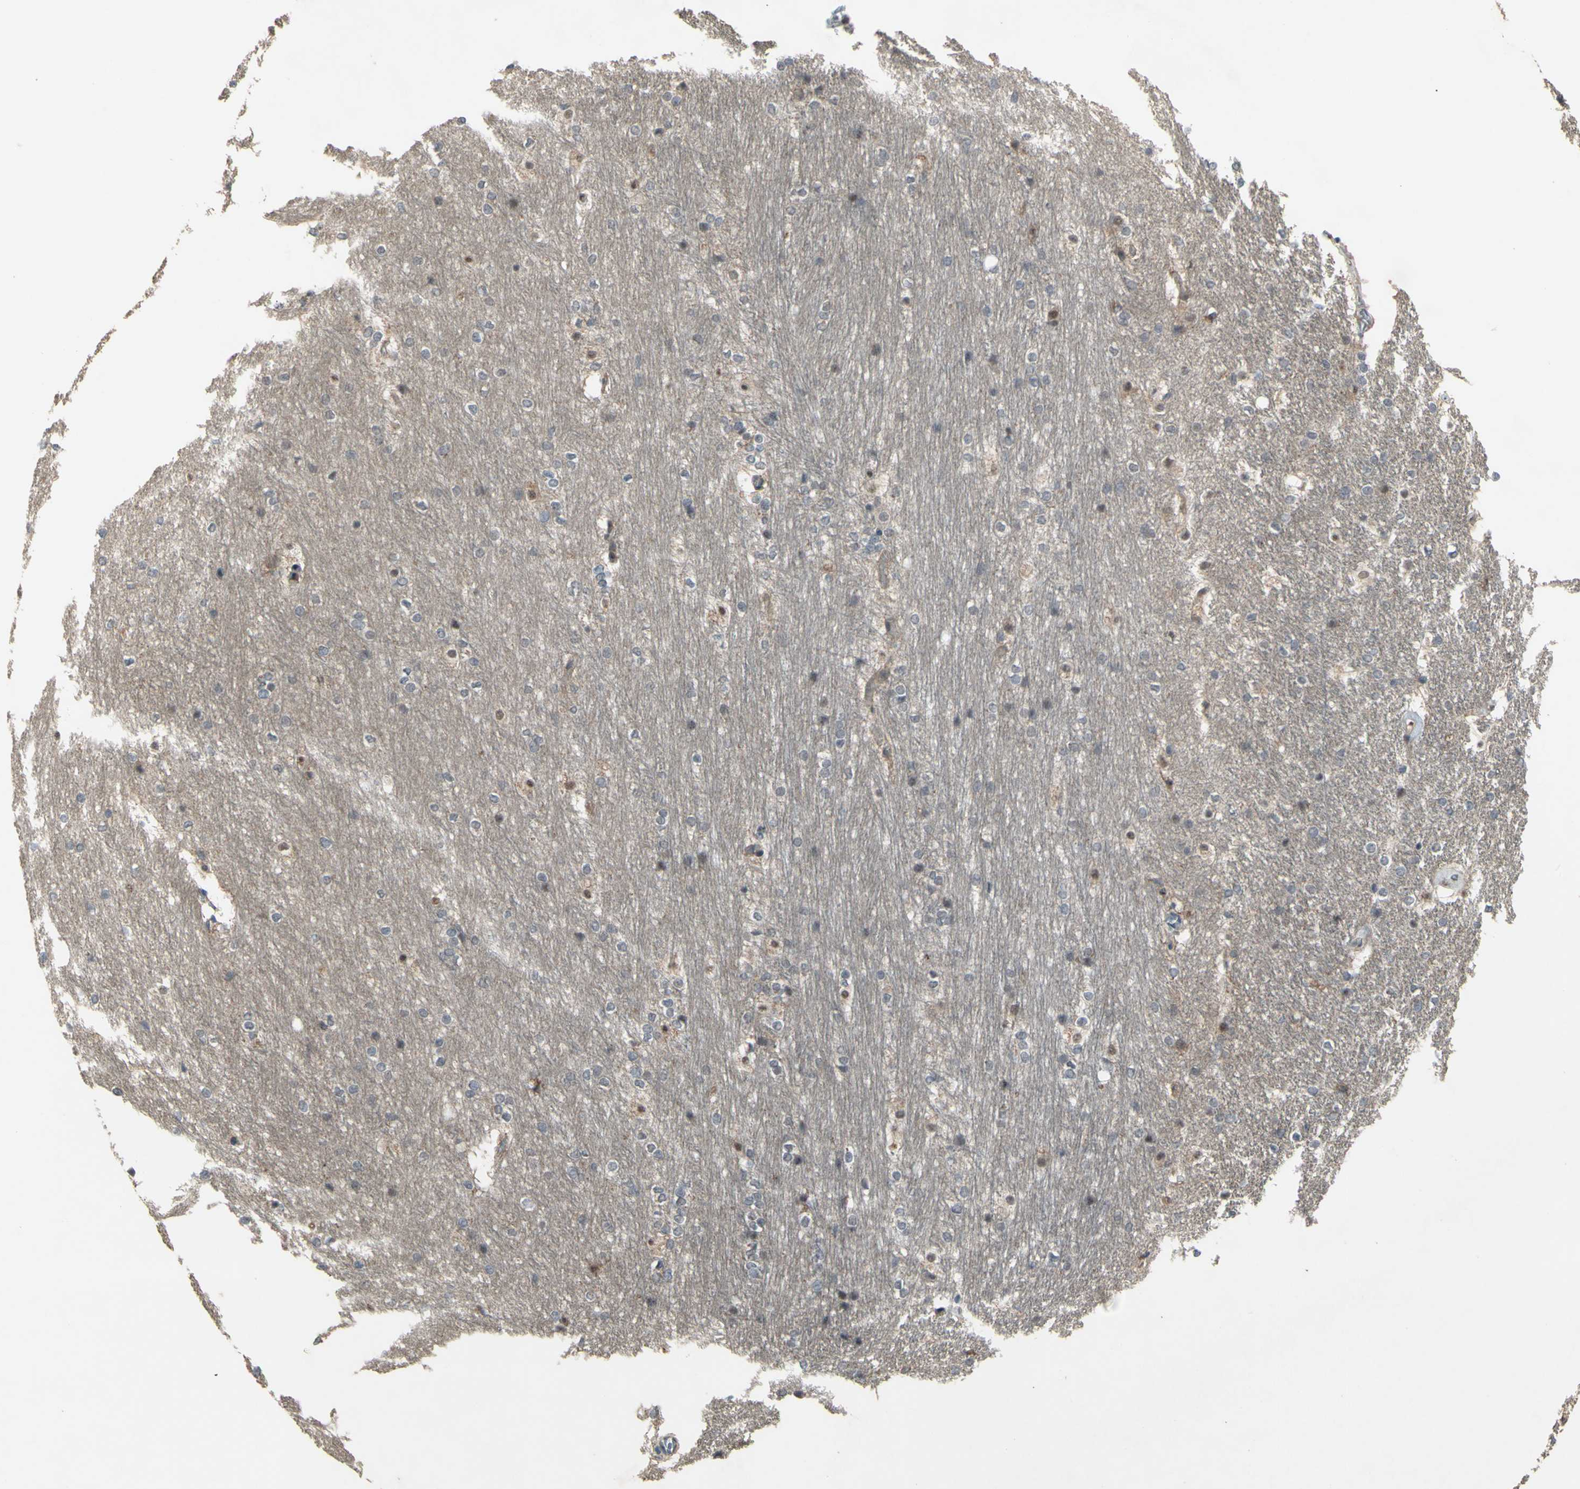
{"staining": {"intensity": "negative", "quantity": "none", "location": "none"}, "tissue": "hippocampus", "cell_type": "Glial cells", "image_type": "normal", "snomed": [{"axis": "morphology", "description": "Normal tissue, NOS"}, {"axis": "topography", "description": "Hippocampus"}], "caption": "The image displays no staining of glial cells in normal hippocampus. The staining was performed using DAB to visualize the protein expression in brown, while the nuclei were stained in blue with hematoxylin (Magnification: 20x).", "gene": "TRDMT1", "patient": {"sex": "female", "age": 19}}